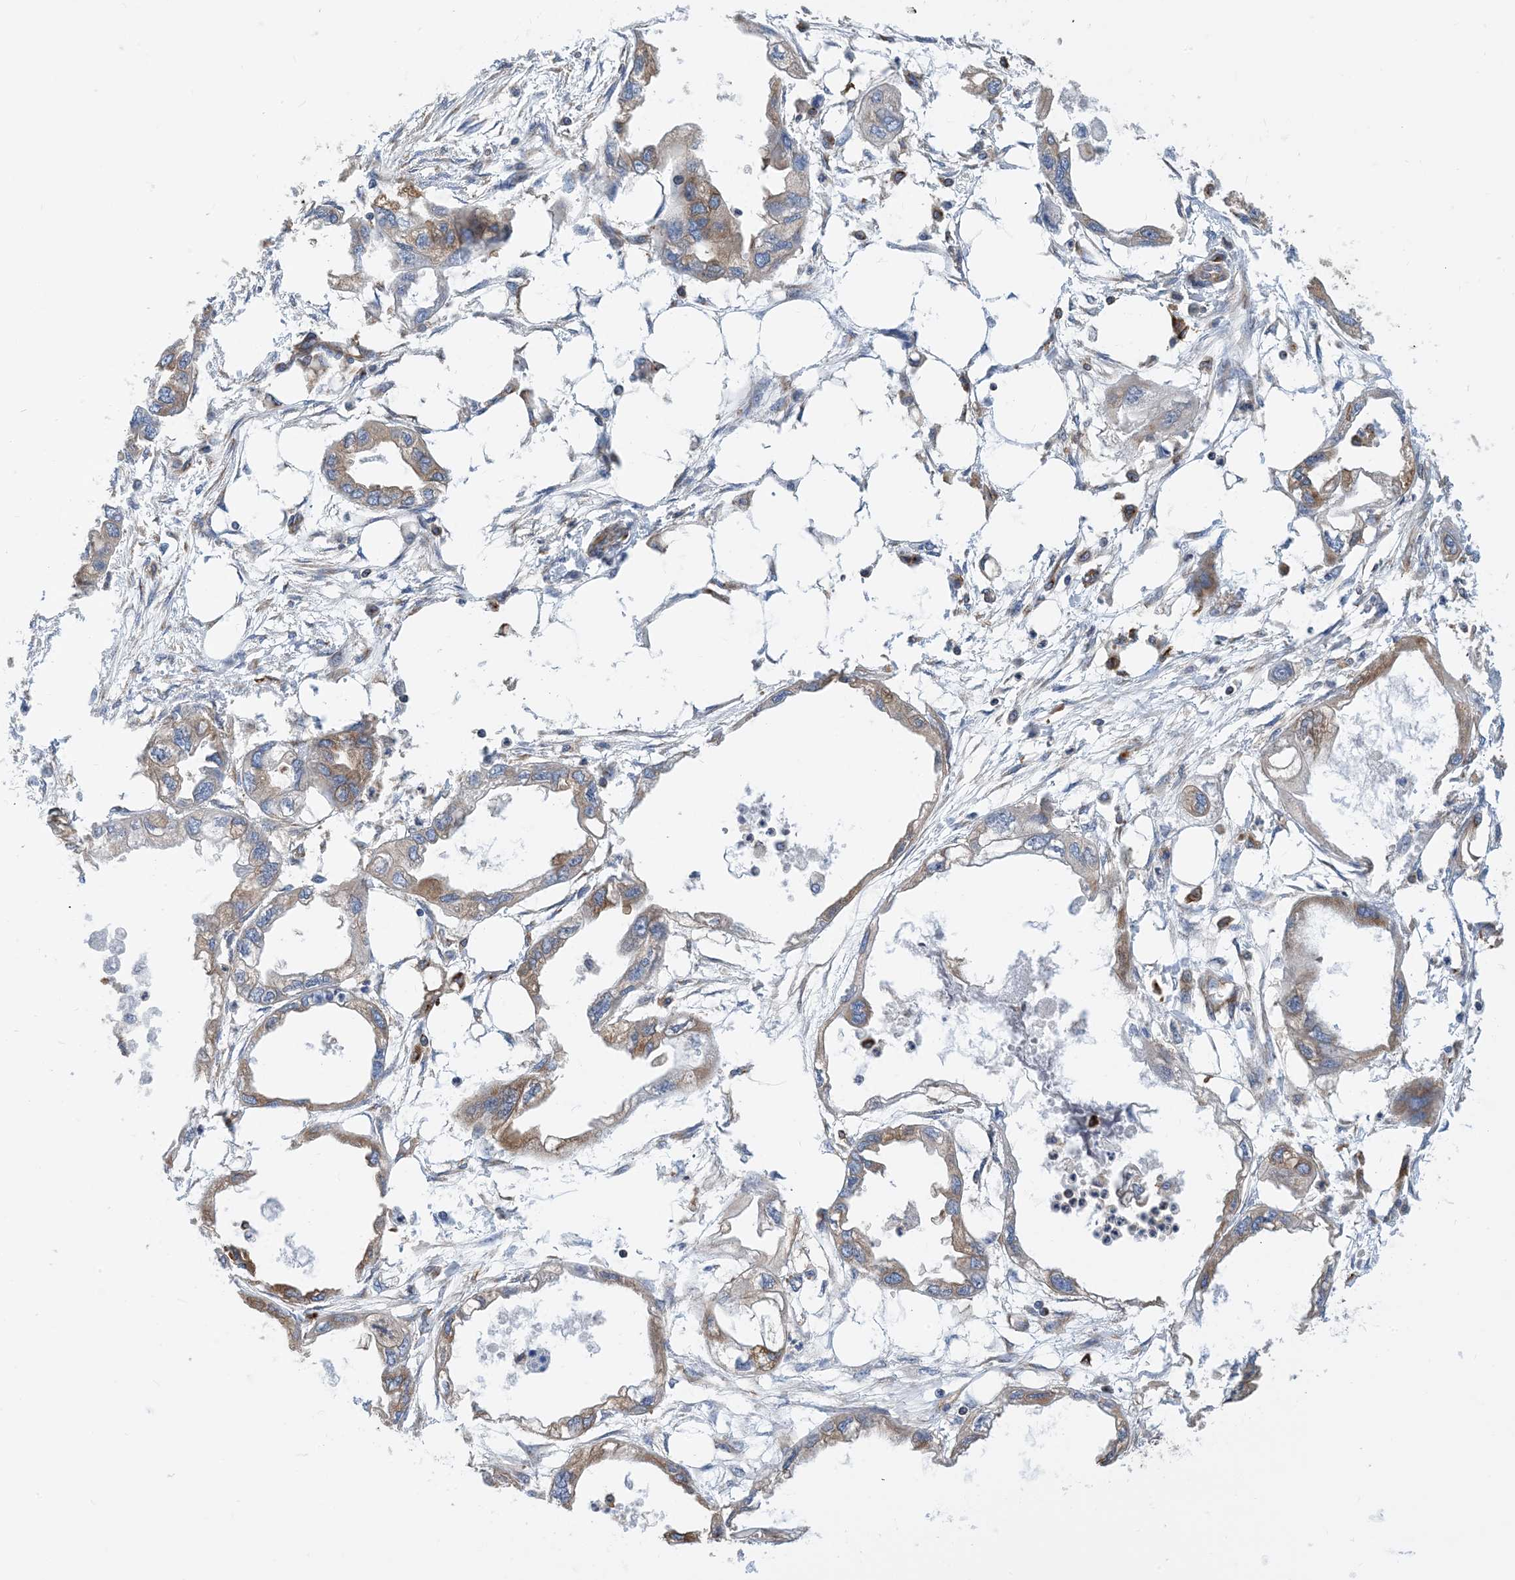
{"staining": {"intensity": "weak", "quantity": "25%-75%", "location": "cytoplasmic/membranous"}, "tissue": "endometrial cancer", "cell_type": "Tumor cells", "image_type": "cancer", "snomed": [{"axis": "morphology", "description": "Adenocarcinoma, NOS"}, {"axis": "morphology", "description": "Adenocarcinoma, metastatic, NOS"}, {"axis": "topography", "description": "Adipose tissue"}, {"axis": "topography", "description": "Endometrium"}], "caption": "About 25%-75% of tumor cells in human metastatic adenocarcinoma (endometrial) display weak cytoplasmic/membranous protein expression as visualized by brown immunohistochemical staining.", "gene": "DYNC1LI1", "patient": {"sex": "female", "age": 67}}